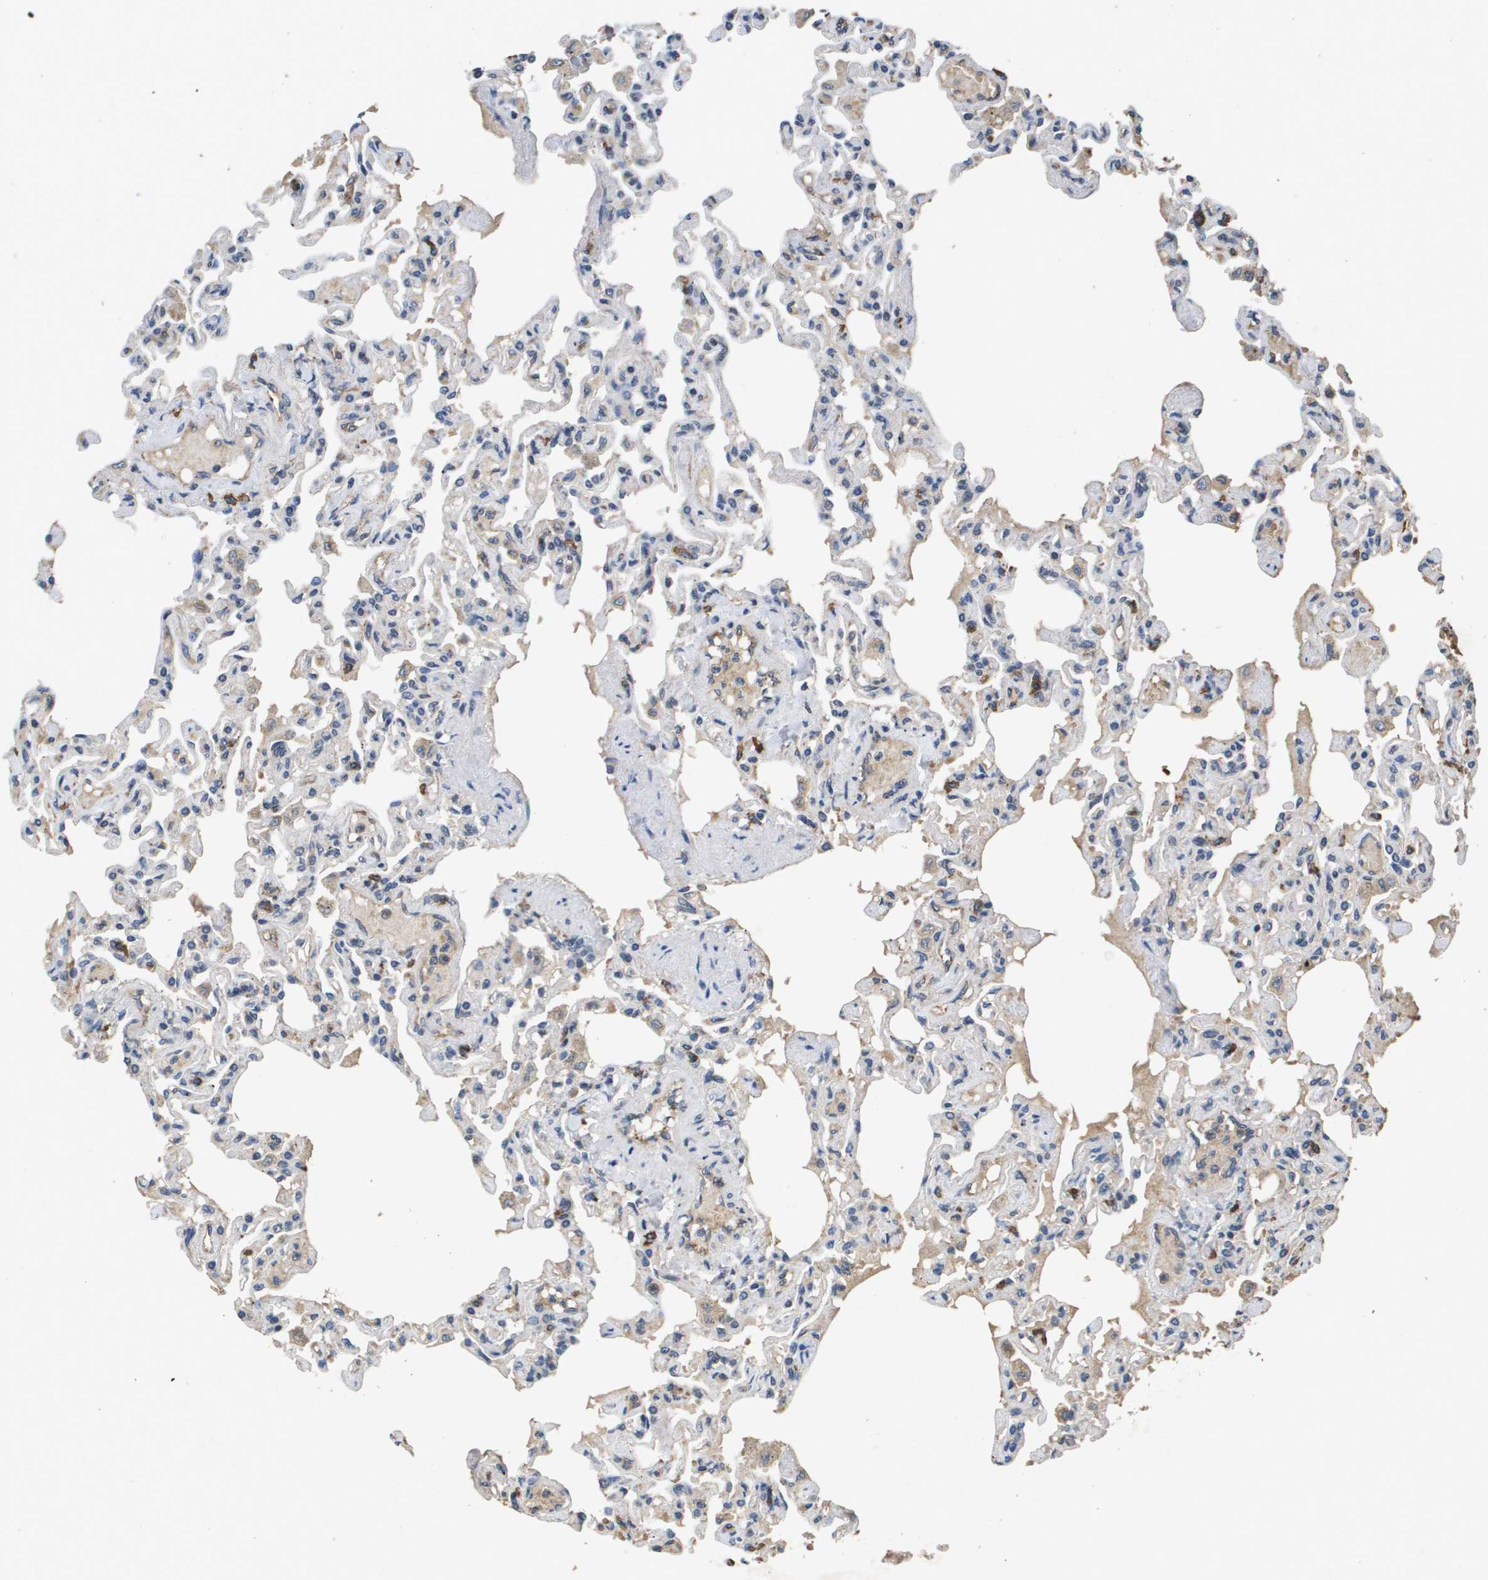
{"staining": {"intensity": "weak", "quantity": "25%-75%", "location": "cytoplasmic/membranous"}, "tissue": "lung", "cell_type": "Alveolar cells", "image_type": "normal", "snomed": [{"axis": "morphology", "description": "Normal tissue, NOS"}, {"axis": "topography", "description": "Lung"}], "caption": "Immunohistochemistry (IHC) image of normal lung: human lung stained using immunohistochemistry (IHC) shows low levels of weak protein expression localized specifically in the cytoplasmic/membranous of alveolar cells, appearing as a cytoplasmic/membranous brown color.", "gene": "PROC", "patient": {"sex": "male", "age": 21}}